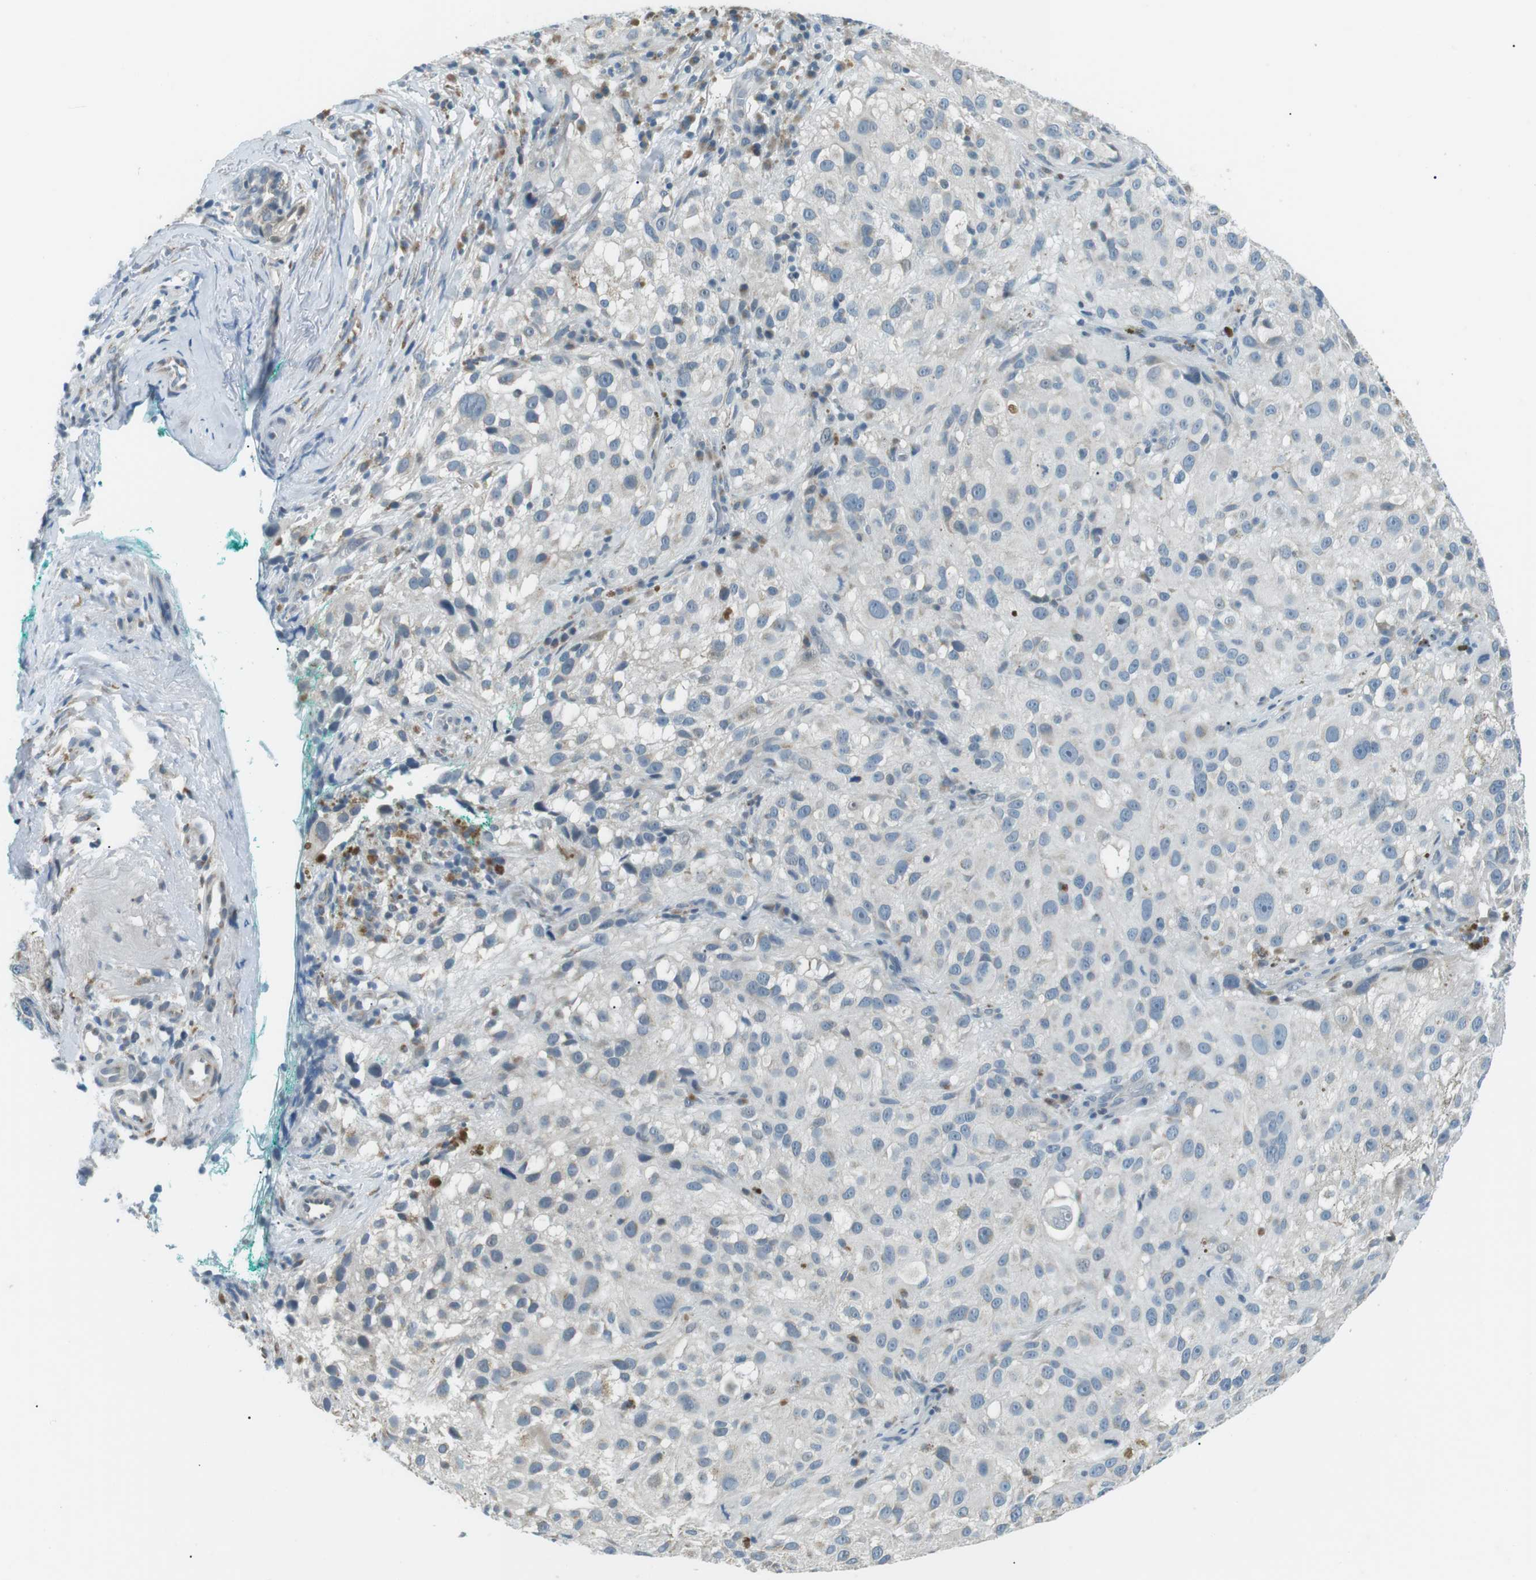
{"staining": {"intensity": "negative", "quantity": "none", "location": "none"}, "tissue": "melanoma", "cell_type": "Tumor cells", "image_type": "cancer", "snomed": [{"axis": "morphology", "description": "Necrosis, NOS"}, {"axis": "morphology", "description": "Malignant melanoma, NOS"}, {"axis": "topography", "description": "Skin"}], "caption": "Micrograph shows no significant protein positivity in tumor cells of melanoma.", "gene": "SERPINB2", "patient": {"sex": "female", "age": 87}}